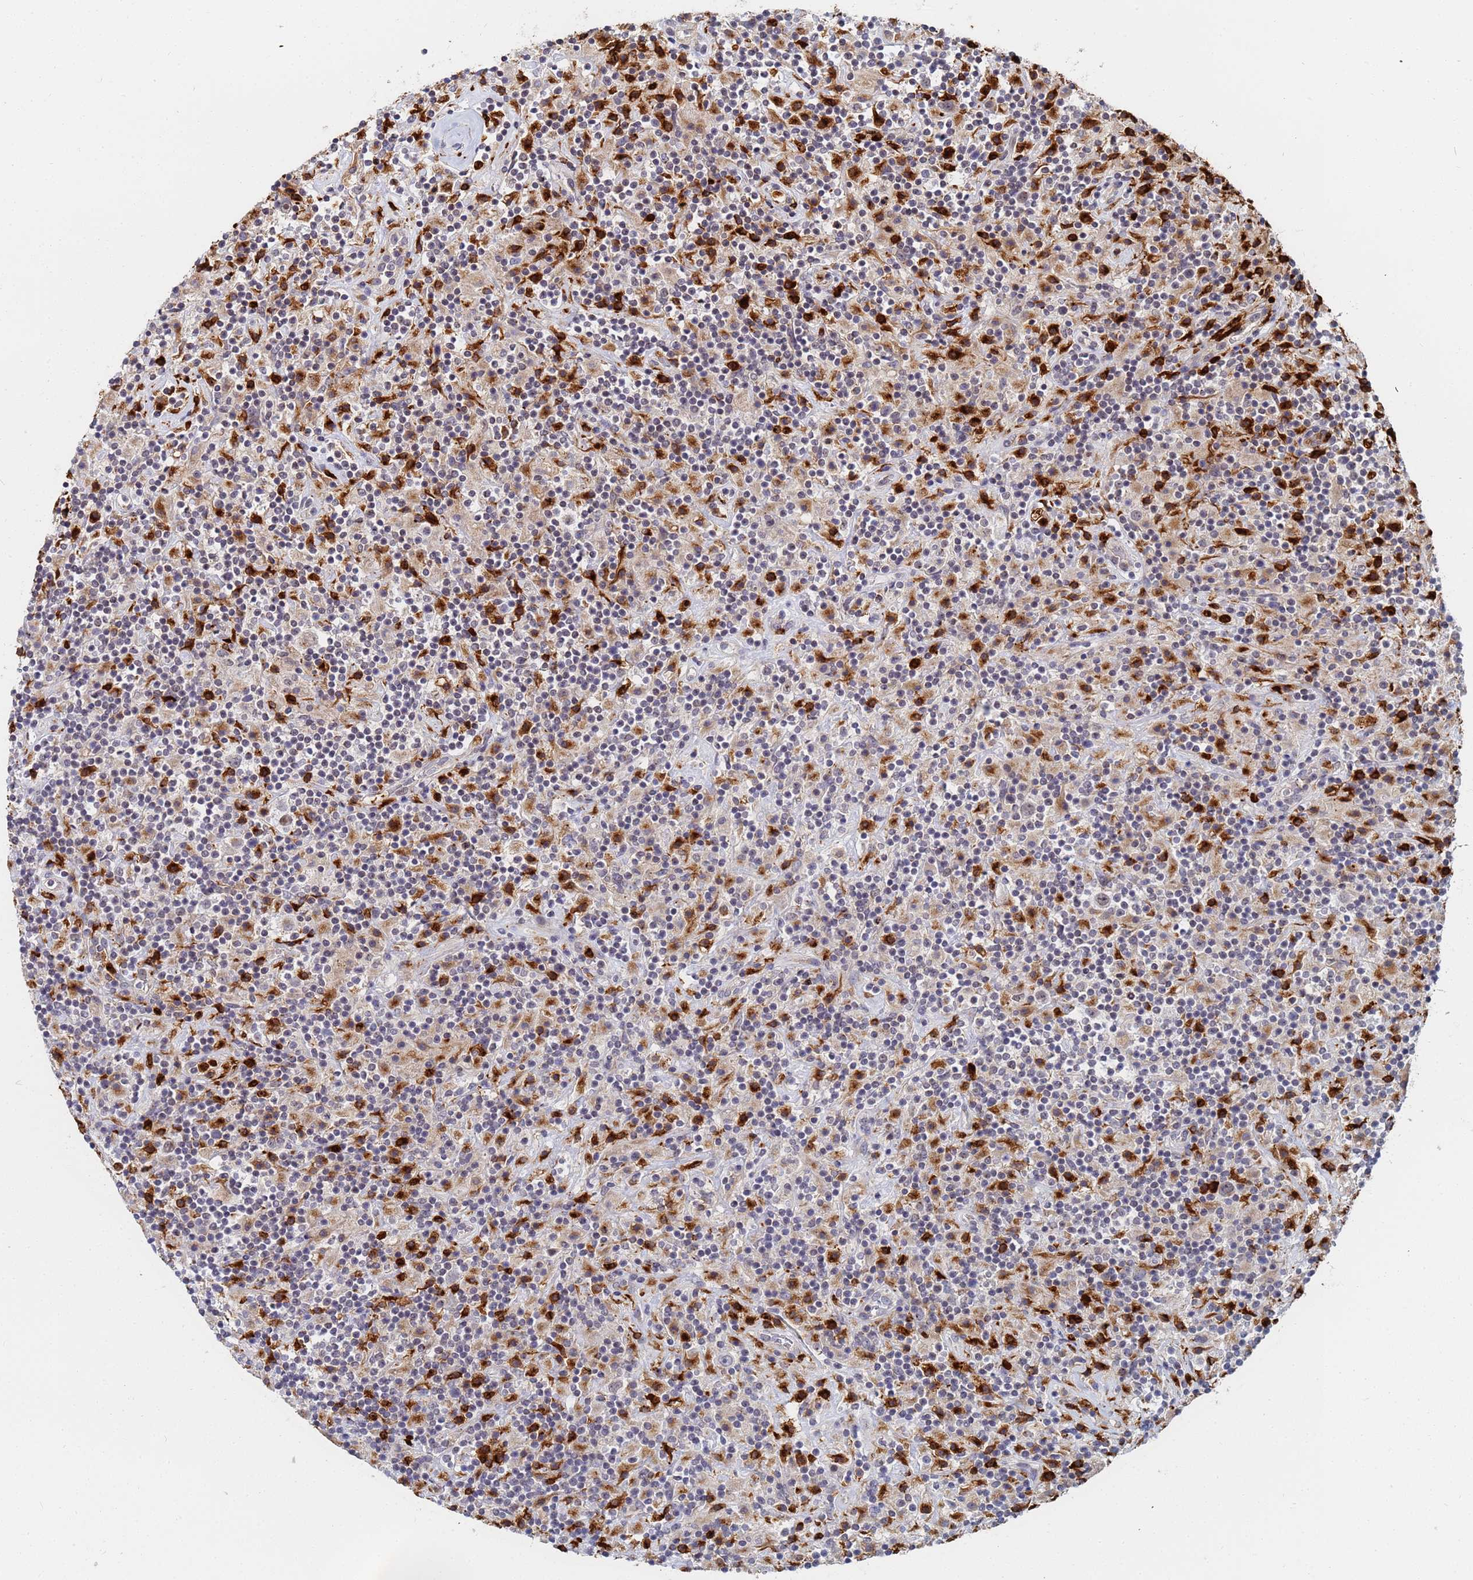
{"staining": {"intensity": "weak", "quantity": "25%-75%", "location": "nuclear"}, "tissue": "lymphoma", "cell_type": "Tumor cells", "image_type": "cancer", "snomed": [{"axis": "morphology", "description": "Hodgkin's disease, NOS"}, {"axis": "topography", "description": "Lymph node"}], "caption": "DAB immunohistochemical staining of human Hodgkin's disease exhibits weak nuclear protein staining in about 25%-75% of tumor cells.", "gene": "MTCL1", "patient": {"sex": "male", "age": 70}}